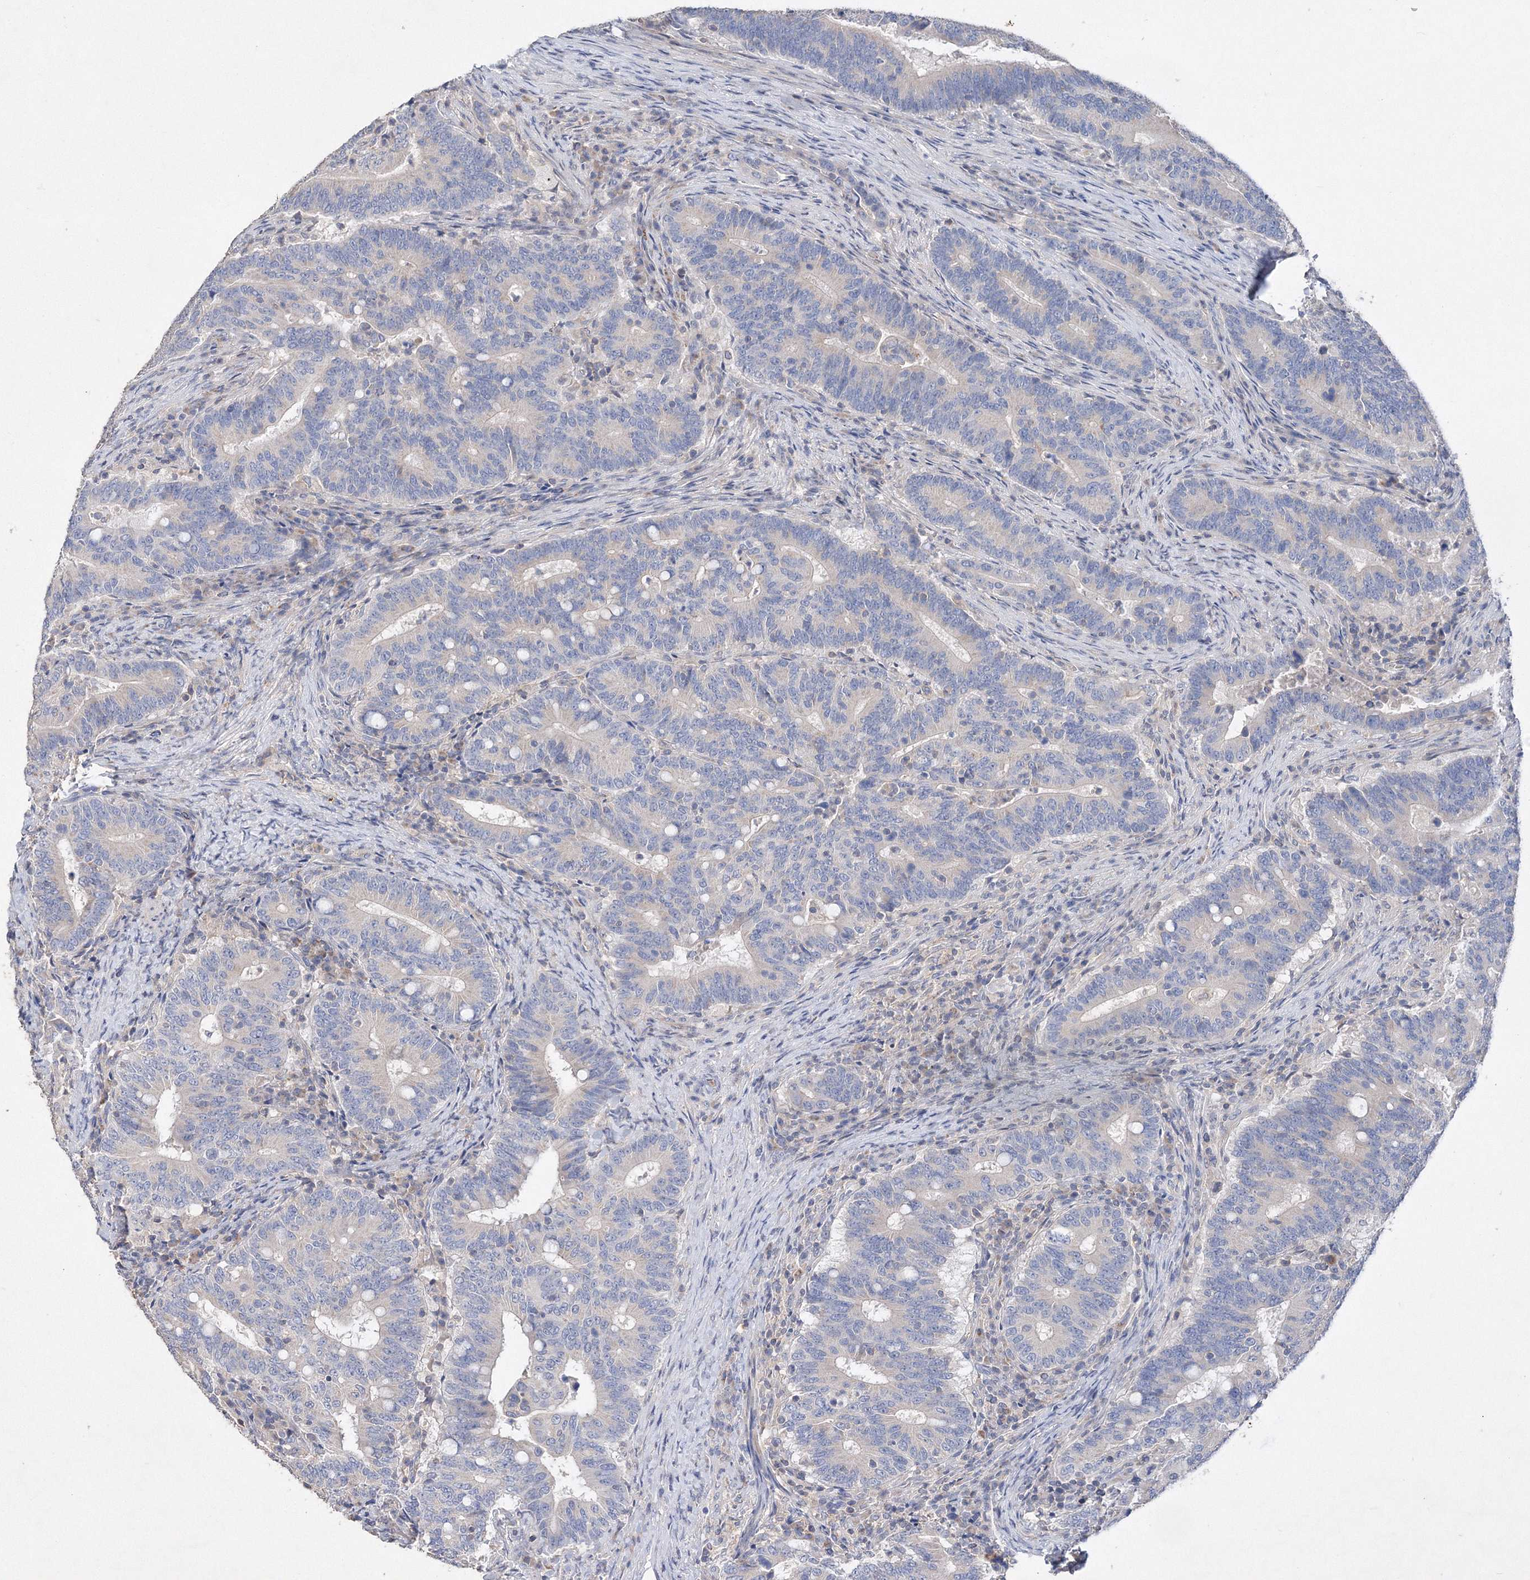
{"staining": {"intensity": "negative", "quantity": "none", "location": "none"}, "tissue": "colorectal cancer", "cell_type": "Tumor cells", "image_type": "cancer", "snomed": [{"axis": "morphology", "description": "Adenocarcinoma, NOS"}, {"axis": "topography", "description": "Colon"}], "caption": "Tumor cells are negative for protein expression in human colorectal adenocarcinoma.", "gene": "GLS", "patient": {"sex": "female", "age": 66}}